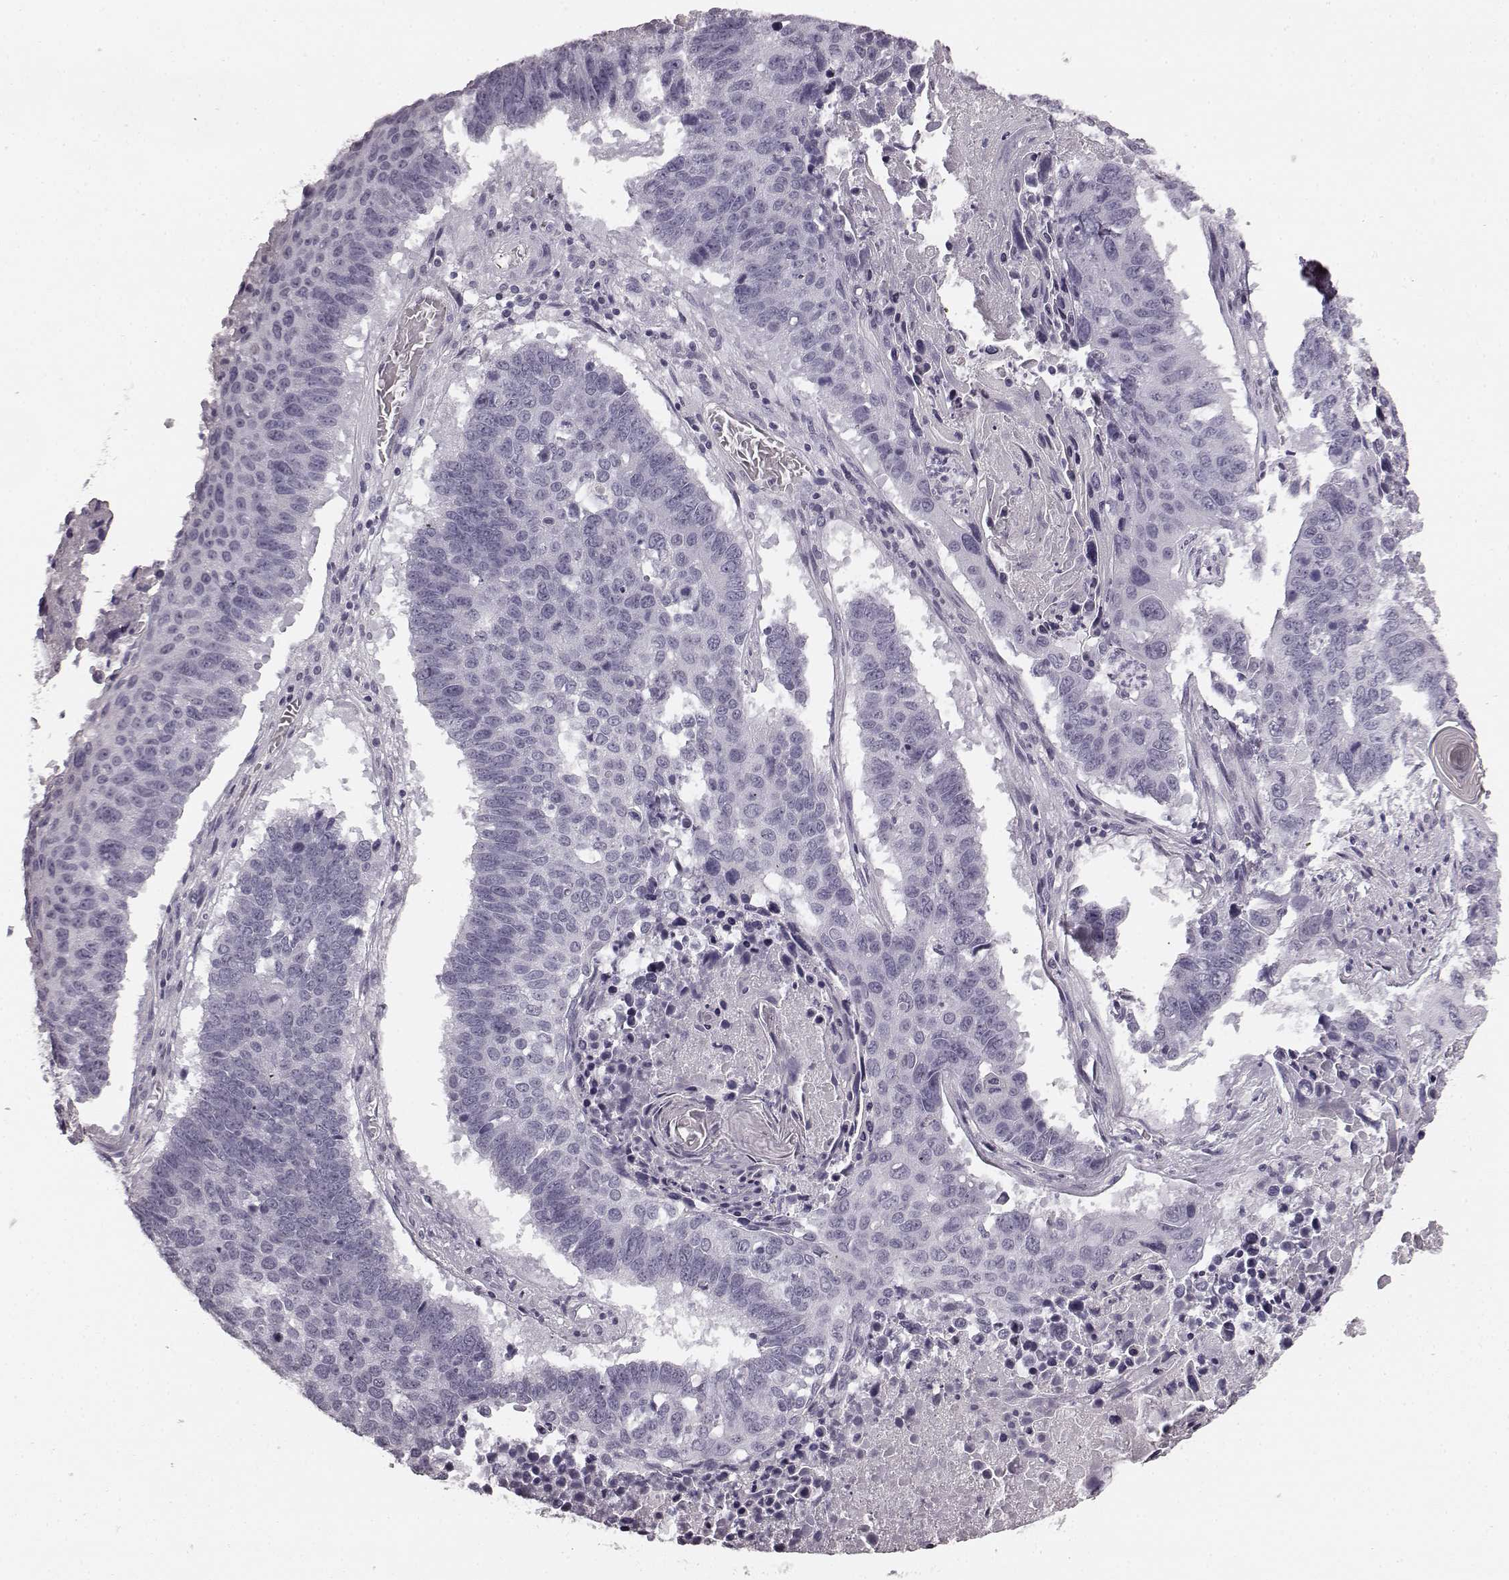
{"staining": {"intensity": "negative", "quantity": "none", "location": "none"}, "tissue": "lung cancer", "cell_type": "Tumor cells", "image_type": "cancer", "snomed": [{"axis": "morphology", "description": "Squamous cell carcinoma, NOS"}, {"axis": "topography", "description": "Lung"}], "caption": "Squamous cell carcinoma (lung) was stained to show a protein in brown. There is no significant staining in tumor cells. (Stains: DAB immunohistochemistry with hematoxylin counter stain, Microscopy: brightfield microscopy at high magnification).", "gene": "TMPRSS15", "patient": {"sex": "male", "age": 73}}